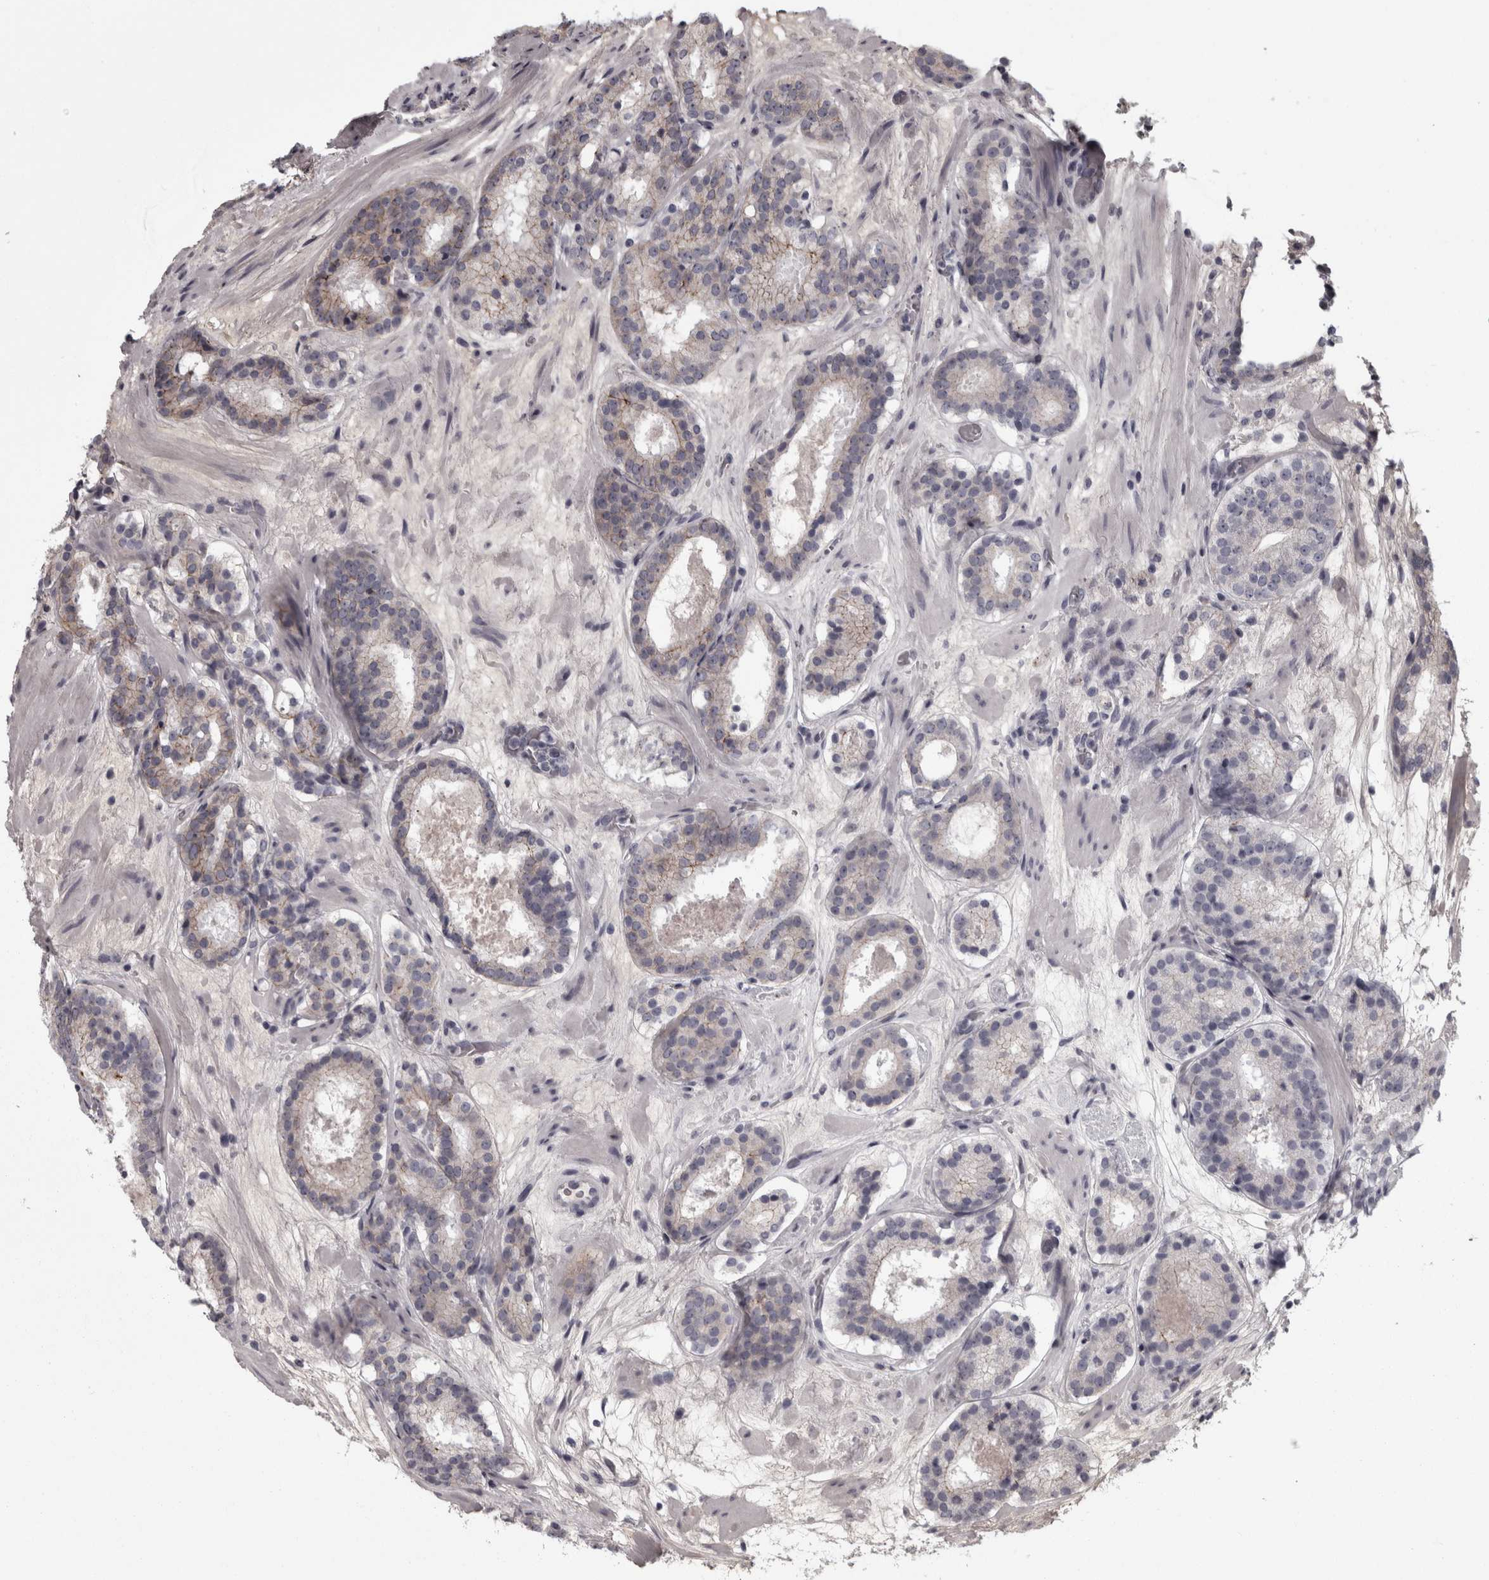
{"staining": {"intensity": "weak", "quantity": "25%-75%", "location": "cytoplasmic/membranous"}, "tissue": "prostate cancer", "cell_type": "Tumor cells", "image_type": "cancer", "snomed": [{"axis": "morphology", "description": "Adenocarcinoma, Low grade"}, {"axis": "topography", "description": "Prostate"}], "caption": "The micrograph reveals staining of prostate cancer, revealing weak cytoplasmic/membranous protein positivity (brown color) within tumor cells. Ihc stains the protein in brown and the nuclei are stained blue.", "gene": "PCDH17", "patient": {"sex": "male", "age": 69}}